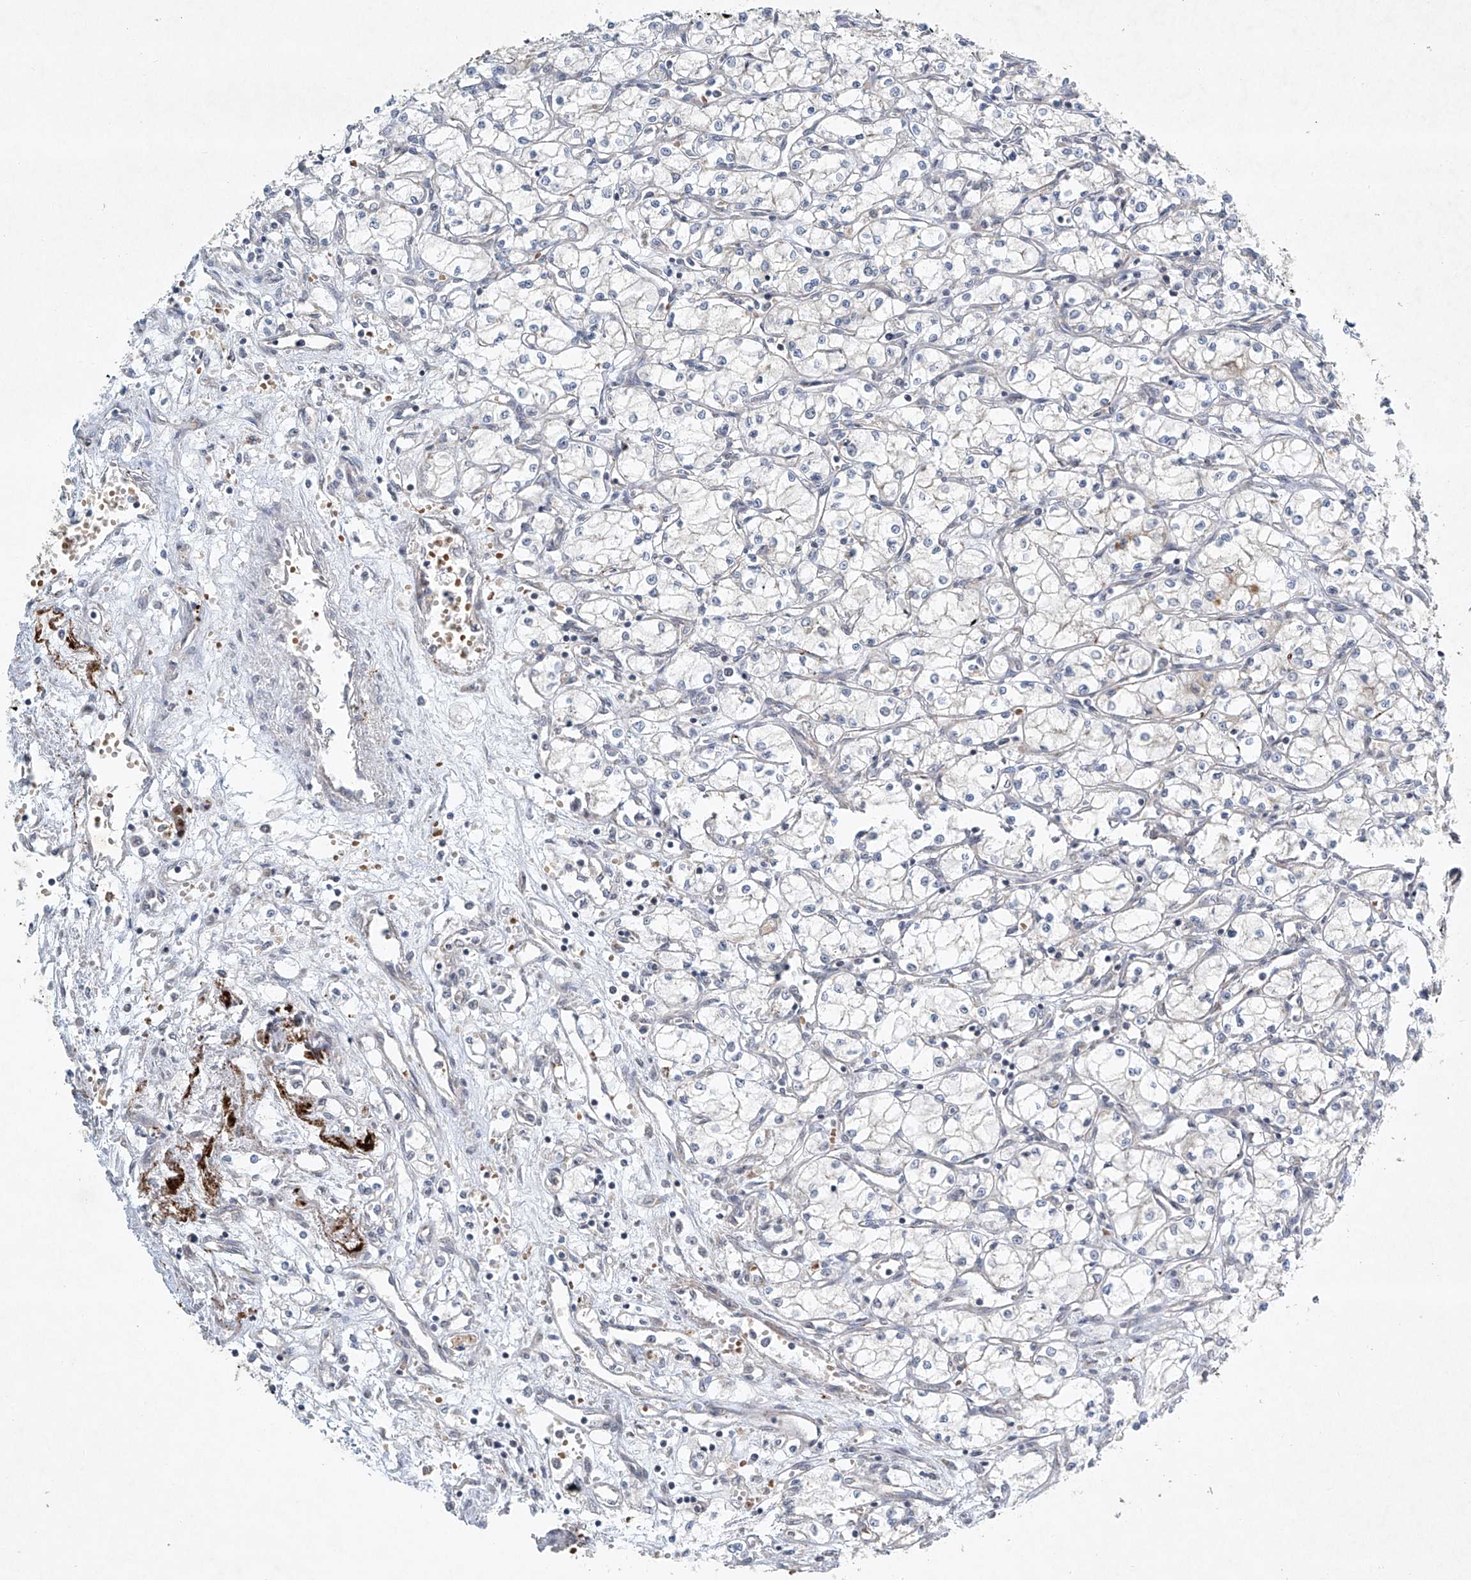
{"staining": {"intensity": "negative", "quantity": "none", "location": "none"}, "tissue": "renal cancer", "cell_type": "Tumor cells", "image_type": "cancer", "snomed": [{"axis": "morphology", "description": "Adenocarcinoma, NOS"}, {"axis": "topography", "description": "Kidney"}], "caption": "This is a micrograph of immunohistochemistry (IHC) staining of renal cancer (adenocarcinoma), which shows no positivity in tumor cells. (Brightfield microscopy of DAB immunohistochemistry at high magnification).", "gene": "TJAP1", "patient": {"sex": "male", "age": 59}}